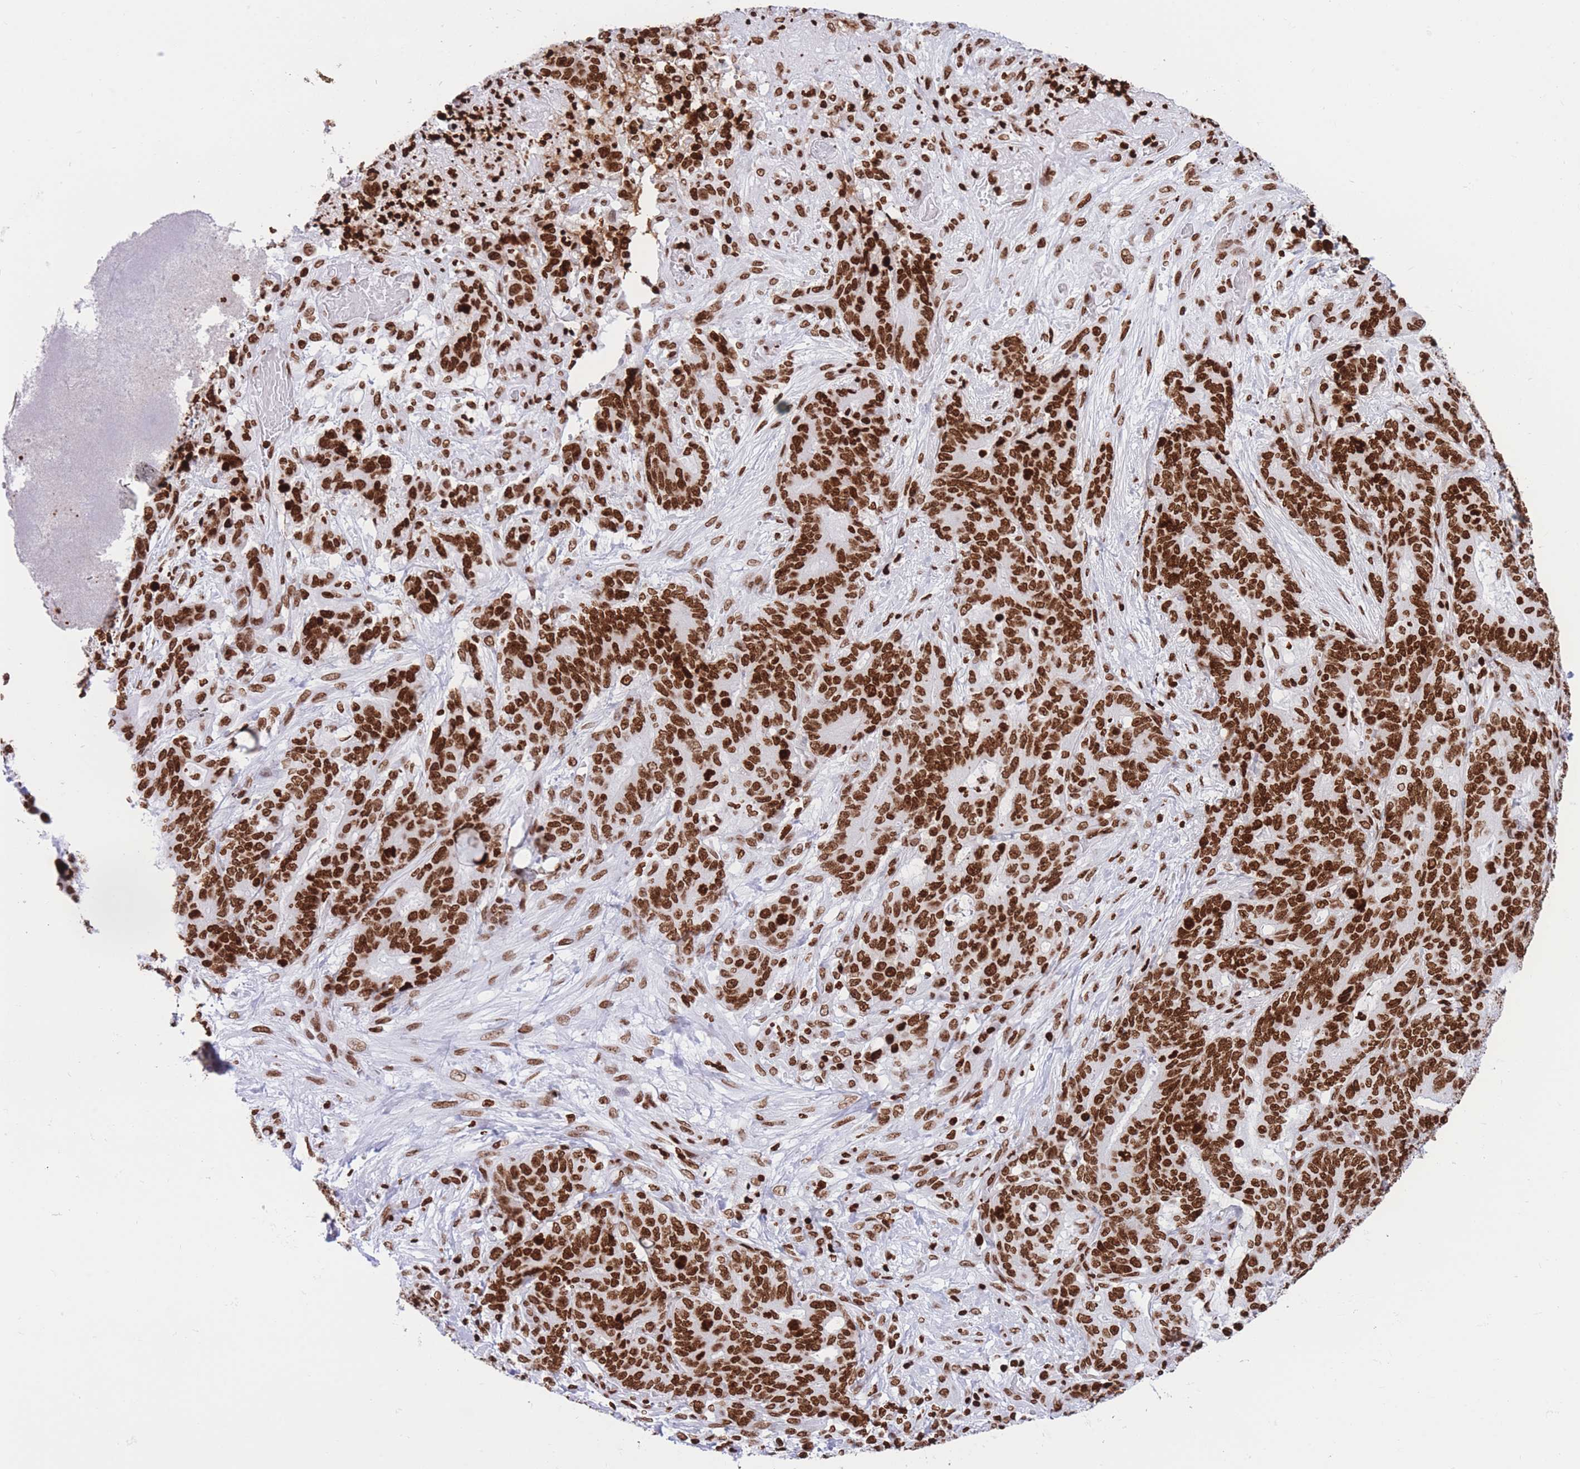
{"staining": {"intensity": "strong", "quantity": ">75%", "location": "nuclear"}, "tissue": "stomach cancer", "cell_type": "Tumor cells", "image_type": "cancer", "snomed": [{"axis": "morphology", "description": "Normal tissue, NOS"}, {"axis": "morphology", "description": "Adenocarcinoma, NOS"}, {"axis": "topography", "description": "Stomach"}], "caption": "Stomach cancer stained with DAB (3,3'-diaminobenzidine) IHC exhibits high levels of strong nuclear staining in approximately >75% of tumor cells.", "gene": "H2BC11", "patient": {"sex": "female", "age": 64}}